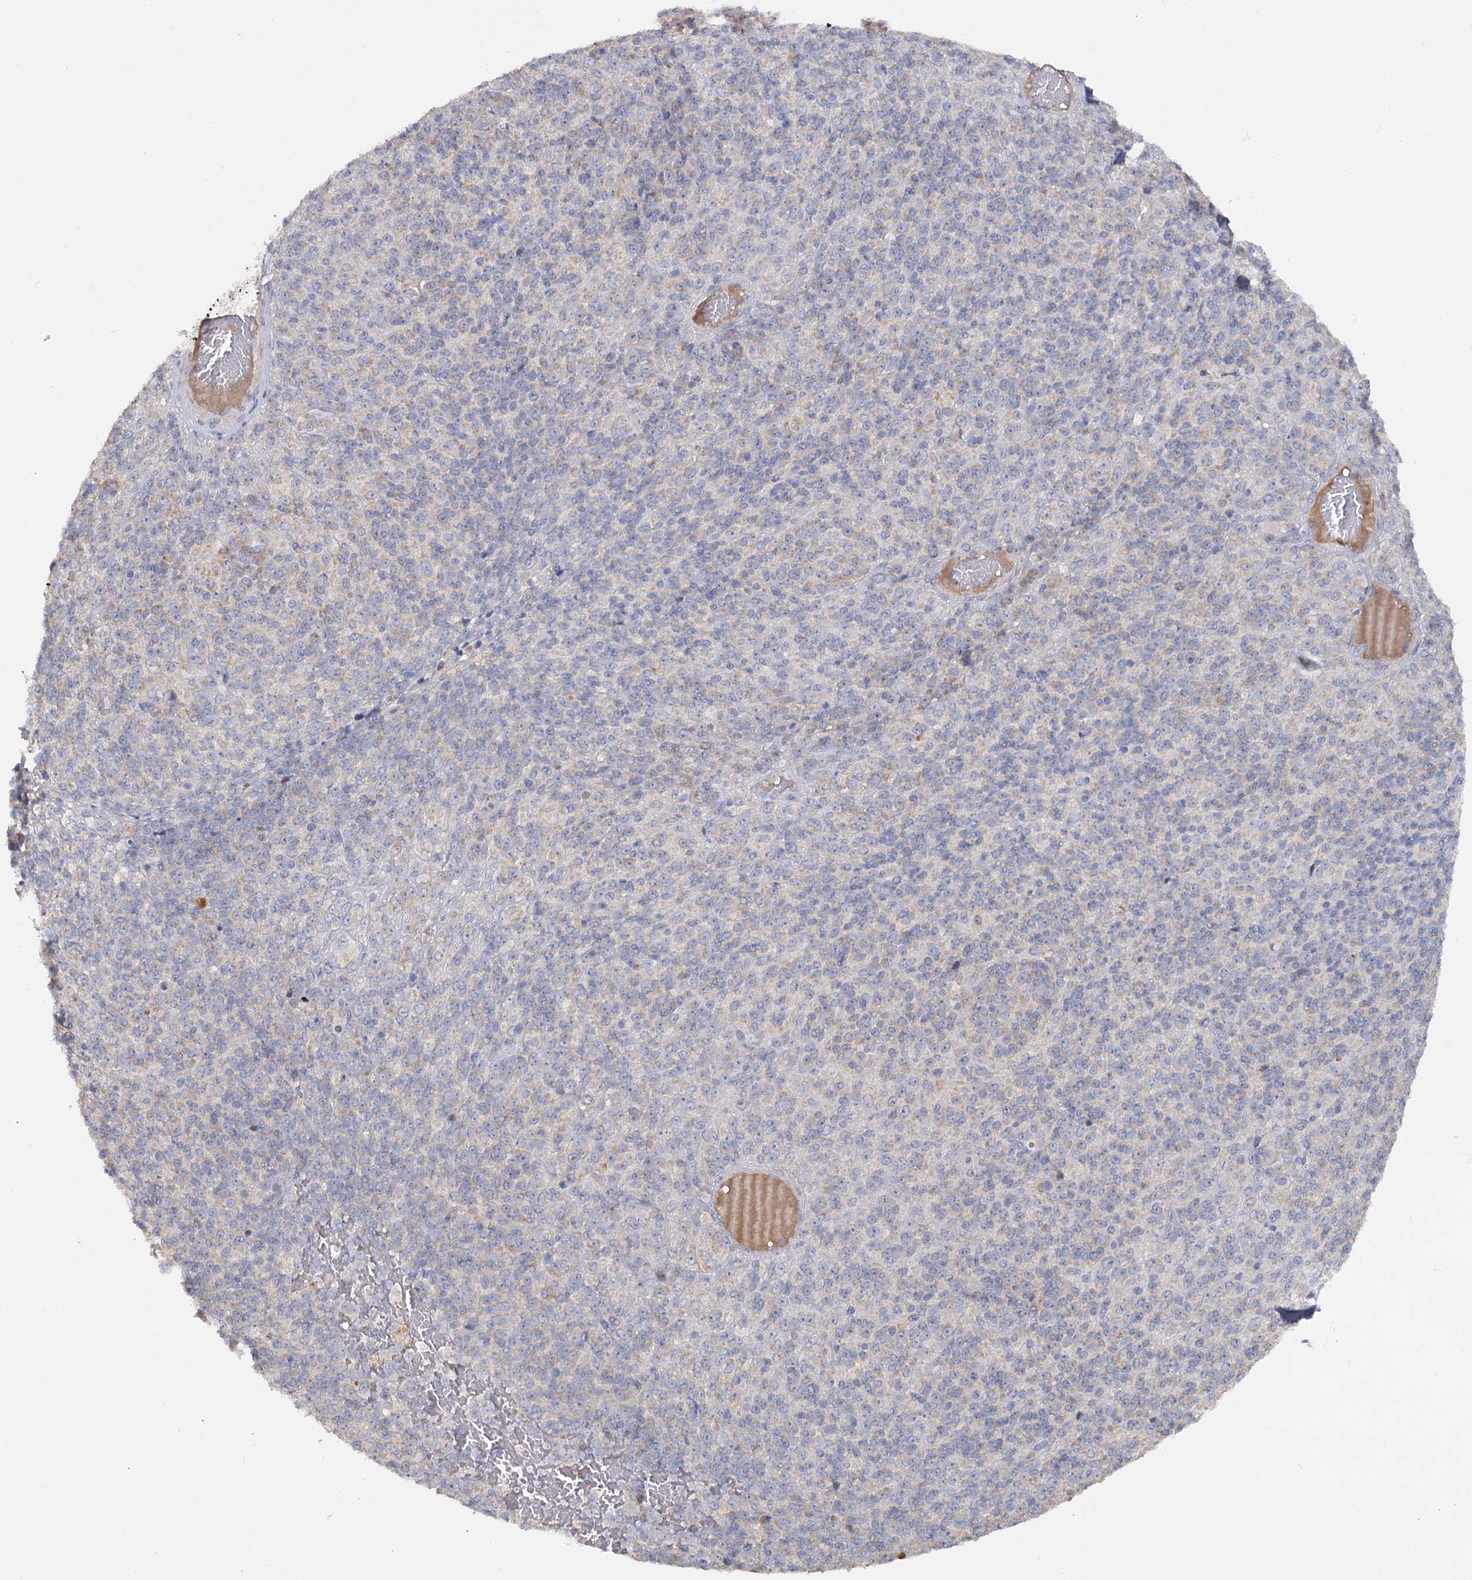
{"staining": {"intensity": "negative", "quantity": "none", "location": "none"}, "tissue": "melanoma", "cell_type": "Tumor cells", "image_type": "cancer", "snomed": [{"axis": "morphology", "description": "Malignant melanoma, Metastatic site"}, {"axis": "topography", "description": "Brain"}], "caption": "A micrograph of human melanoma is negative for staining in tumor cells.", "gene": "ANGPTL5", "patient": {"sex": "female", "age": 56}}